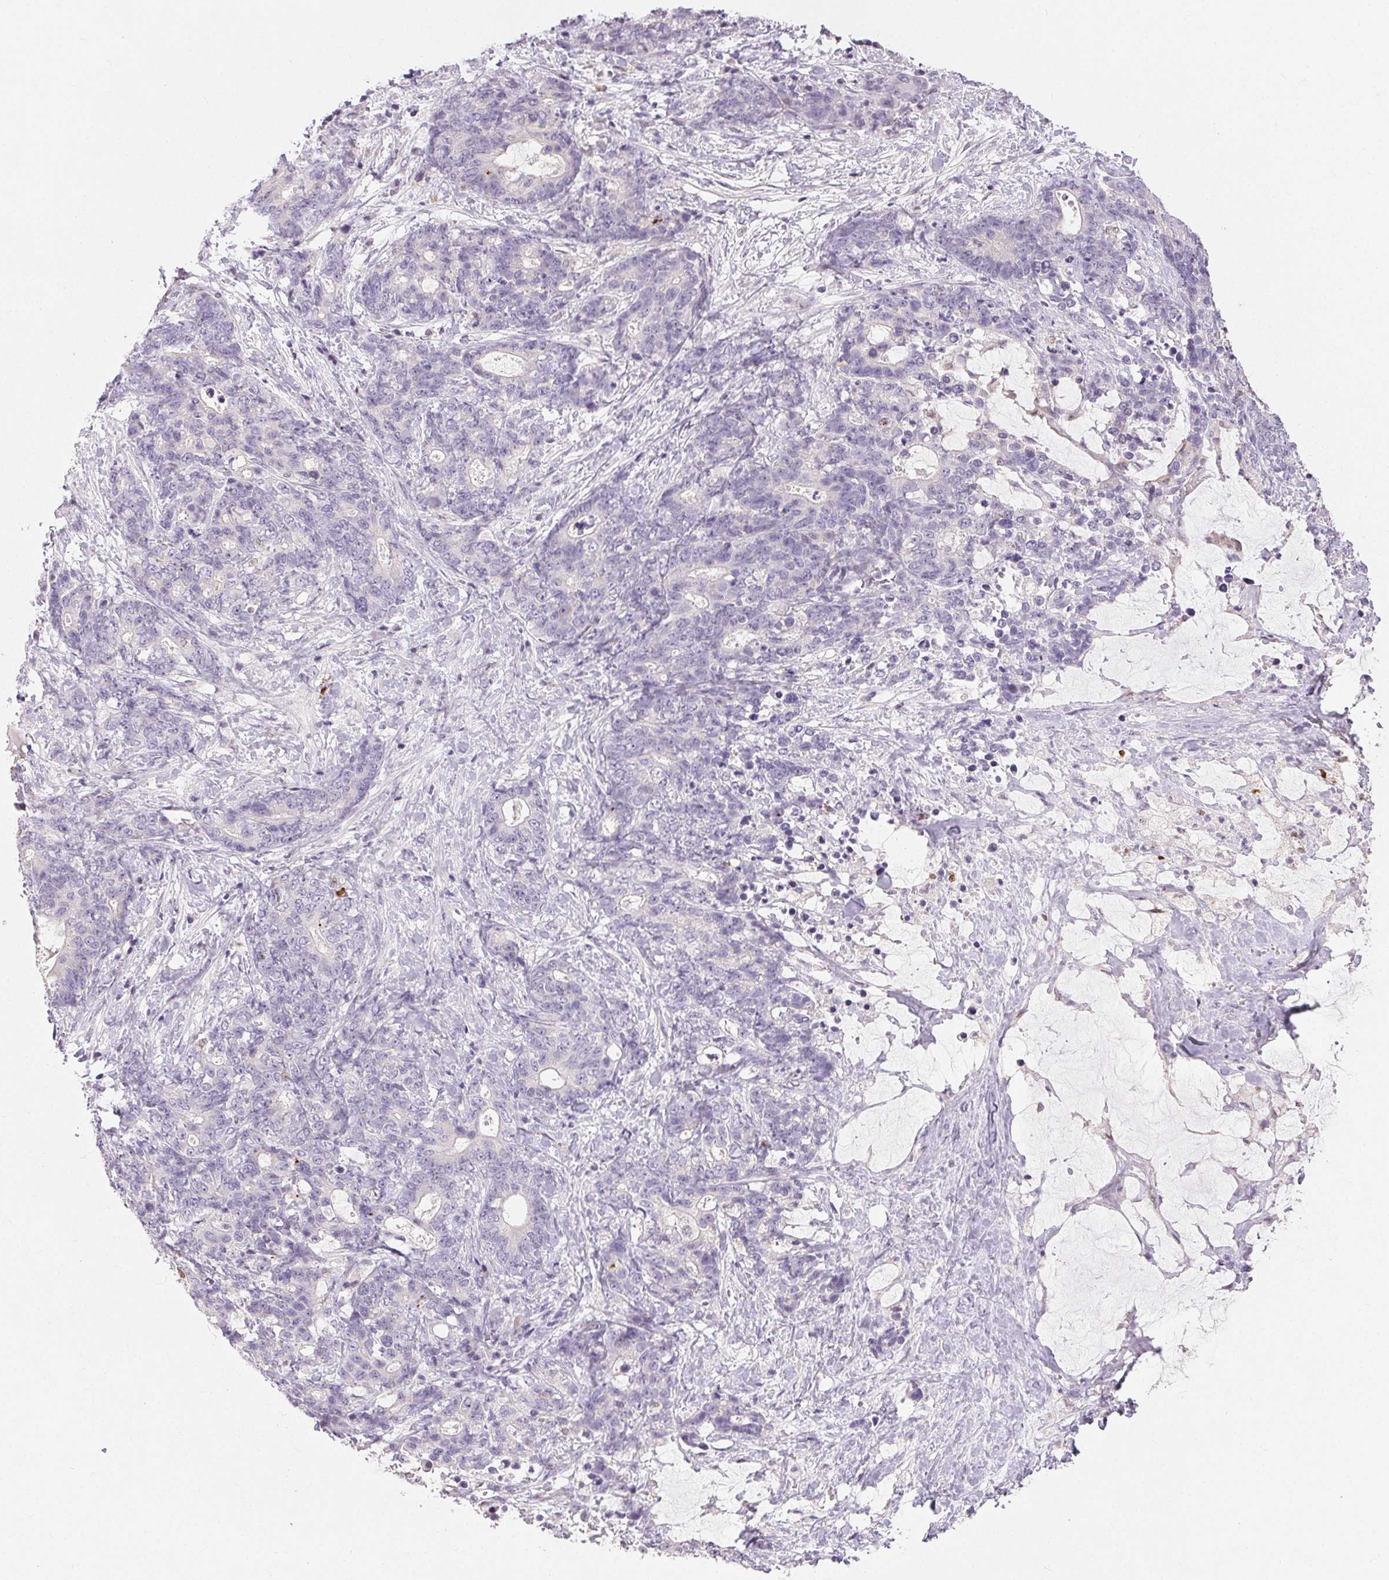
{"staining": {"intensity": "negative", "quantity": "none", "location": "none"}, "tissue": "stomach cancer", "cell_type": "Tumor cells", "image_type": "cancer", "snomed": [{"axis": "morphology", "description": "Normal tissue, NOS"}, {"axis": "morphology", "description": "Adenocarcinoma, NOS"}, {"axis": "topography", "description": "Stomach"}], "caption": "High magnification brightfield microscopy of adenocarcinoma (stomach) stained with DAB (3,3'-diaminobenzidine) (brown) and counterstained with hematoxylin (blue): tumor cells show no significant expression. (DAB (3,3'-diaminobenzidine) immunohistochemistry (IHC) with hematoxylin counter stain).", "gene": "RPGRIP1", "patient": {"sex": "female", "age": 64}}